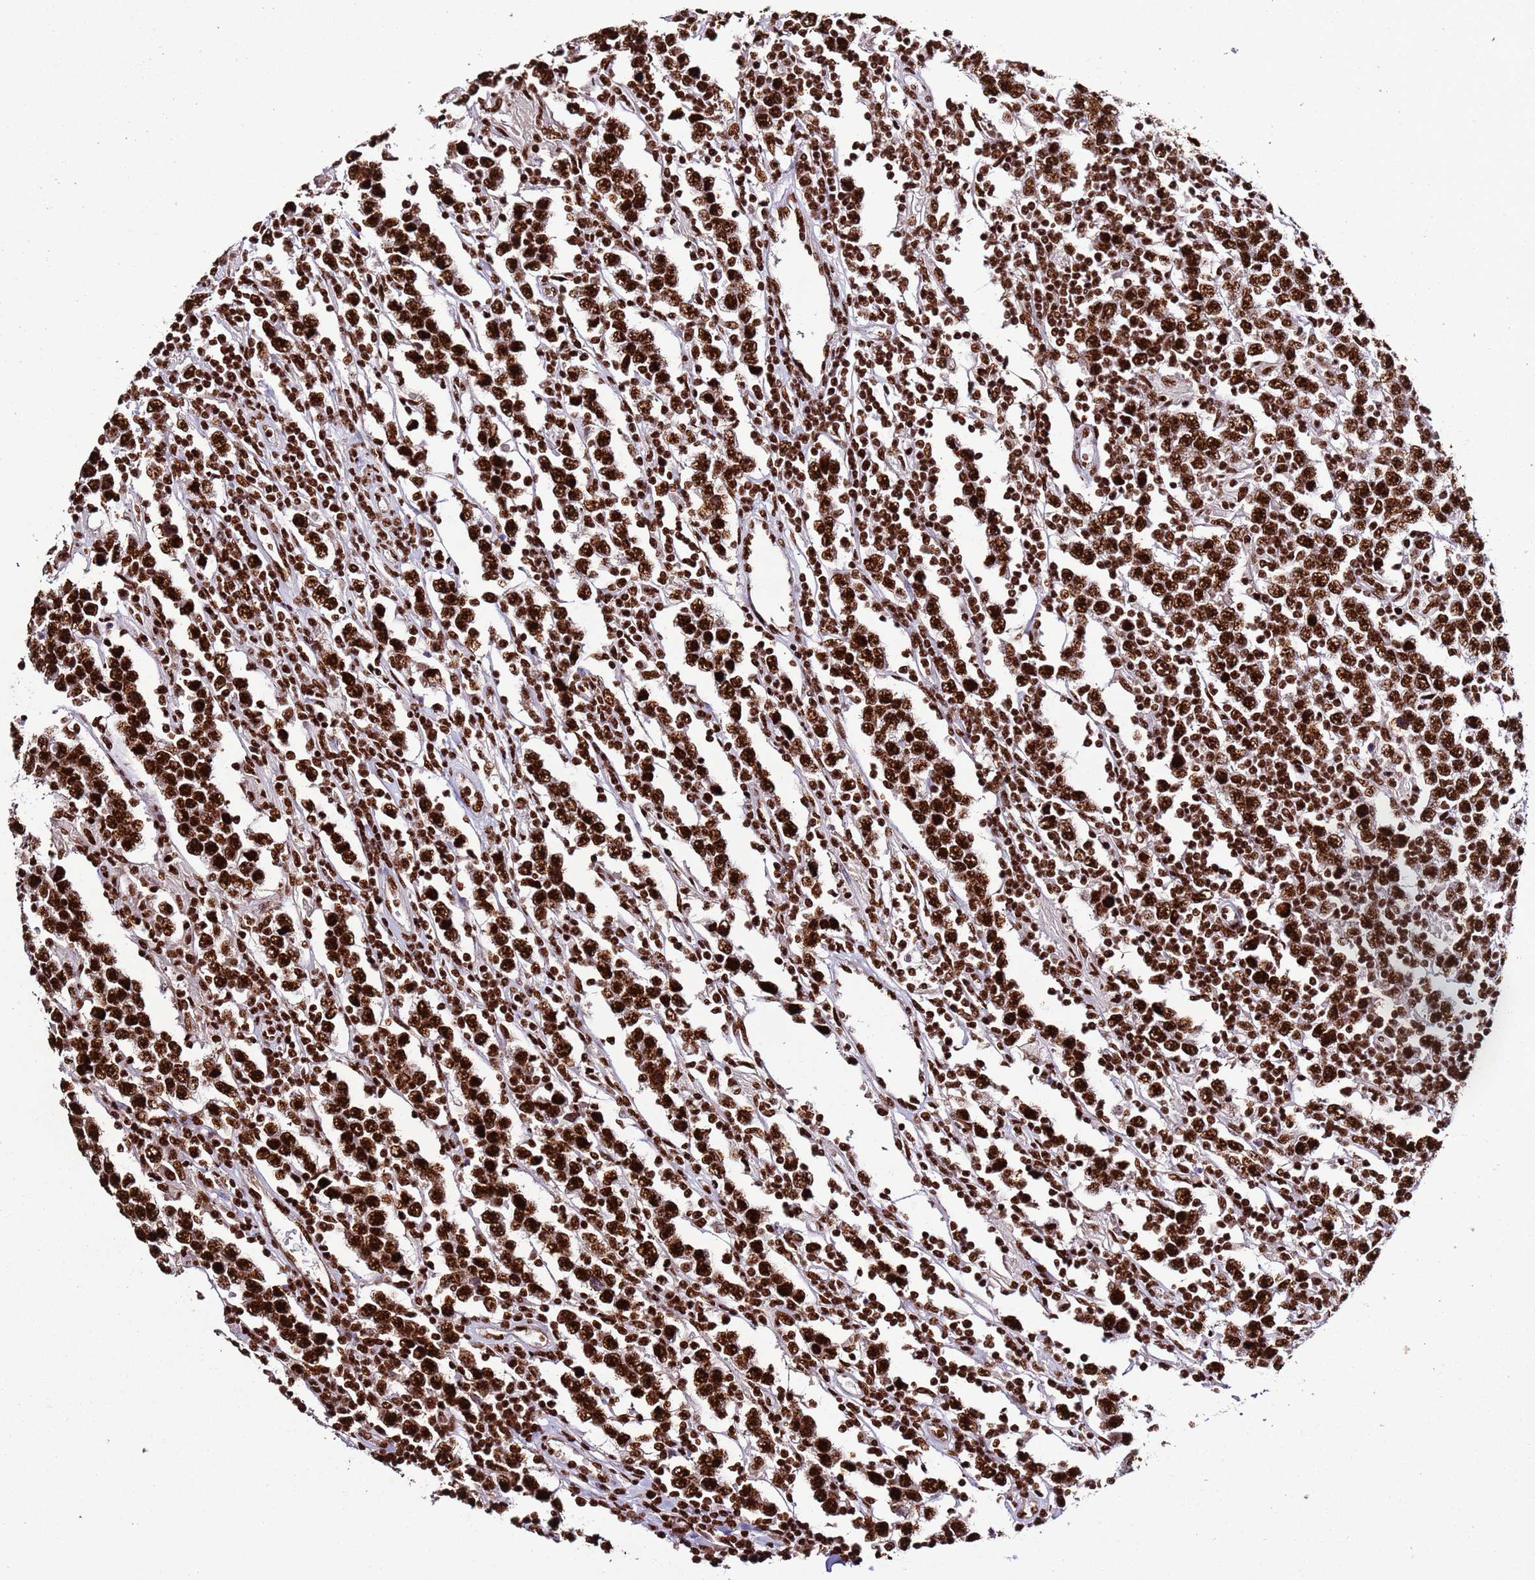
{"staining": {"intensity": "strong", "quantity": ">75%", "location": "nuclear"}, "tissue": "testis cancer", "cell_type": "Tumor cells", "image_type": "cancer", "snomed": [{"axis": "morphology", "description": "Normal tissue, NOS"}, {"axis": "morphology", "description": "Urothelial carcinoma, High grade"}, {"axis": "morphology", "description": "Seminoma, NOS"}, {"axis": "morphology", "description": "Carcinoma, Embryonal, NOS"}, {"axis": "topography", "description": "Urinary bladder"}, {"axis": "topography", "description": "Testis"}], "caption": "Human testis high-grade urothelial carcinoma stained for a protein (brown) reveals strong nuclear positive staining in about >75% of tumor cells.", "gene": "C6orf226", "patient": {"sex": "male", "age": 41}}